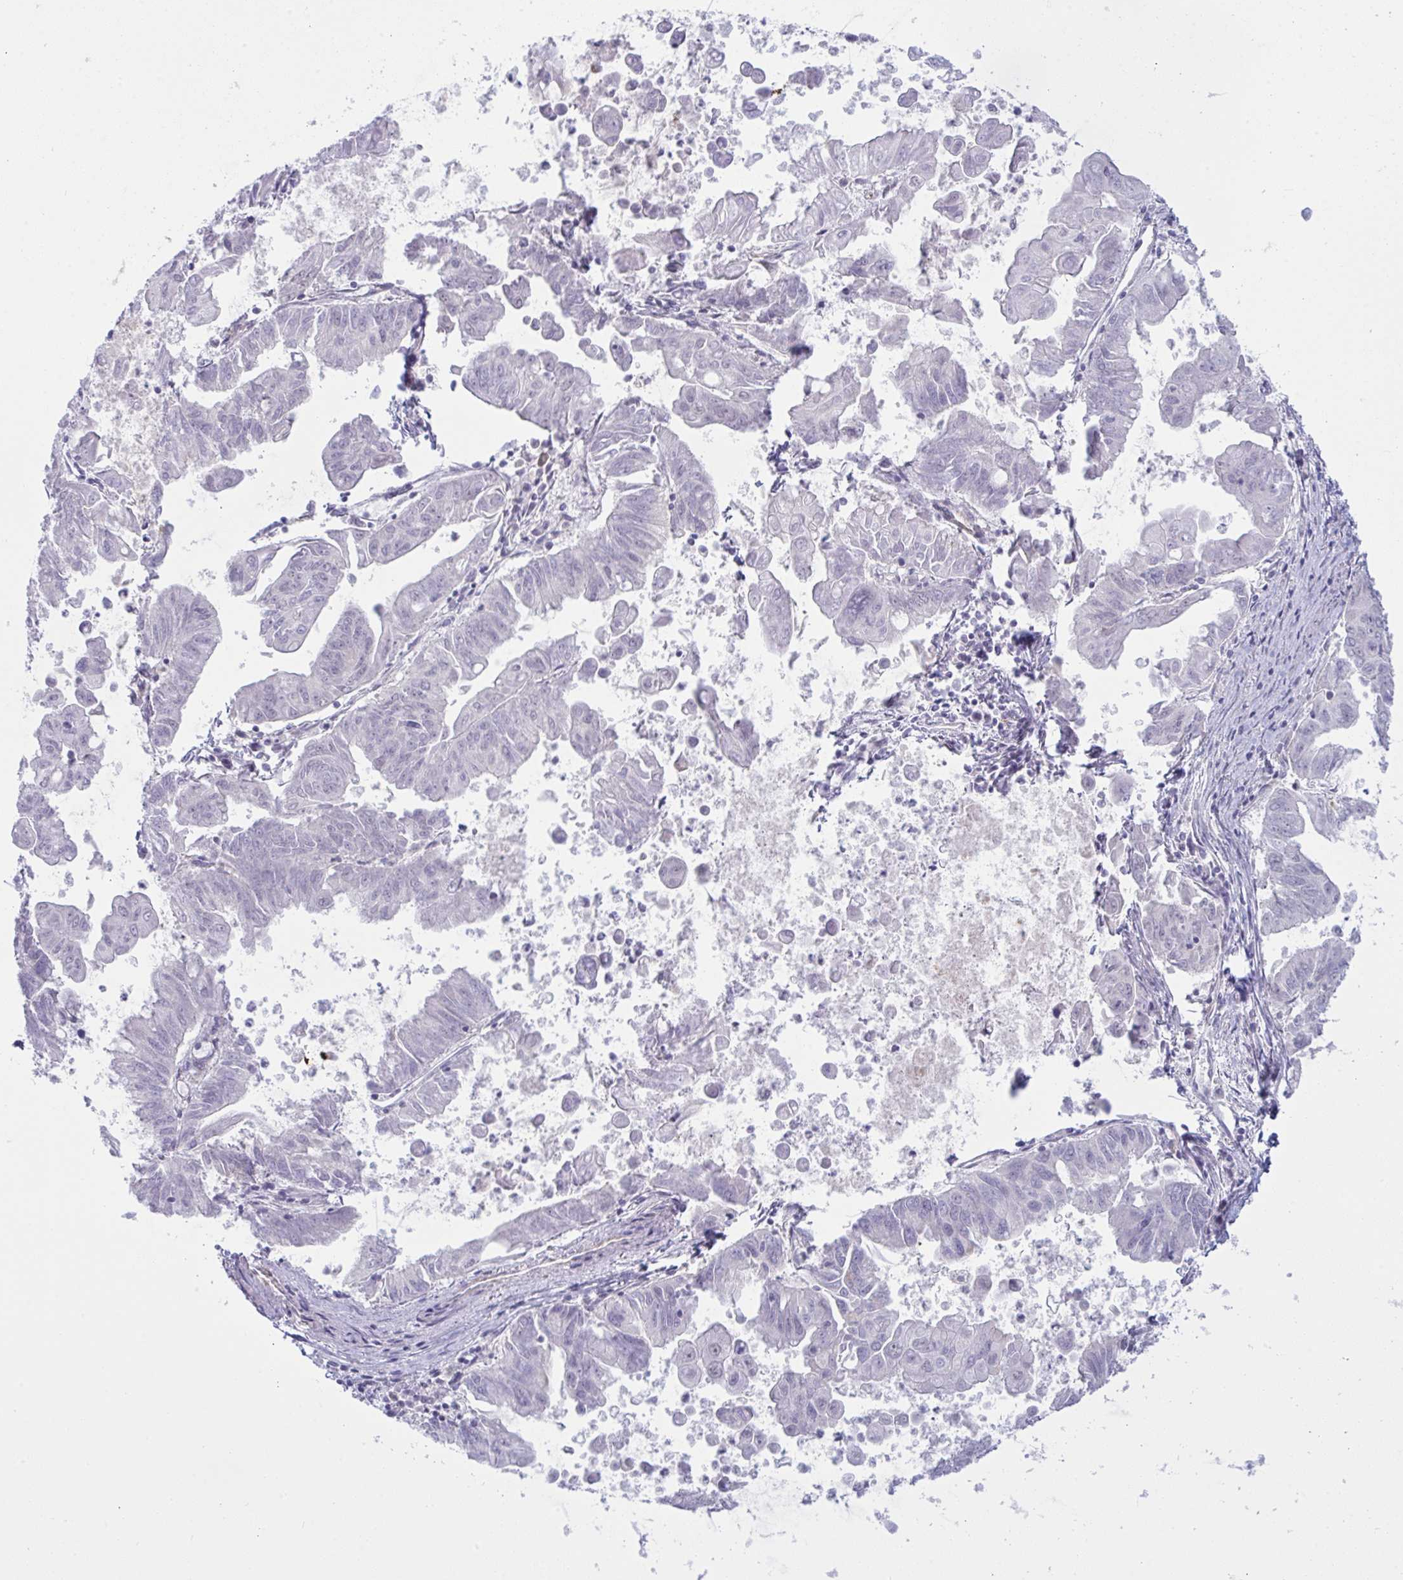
{"staining": {"intensity": "negative", "quantity": "none", "location": "none"}, "tissue": "stomach cancer", "cell_type": "Tumor cells", "image_type": "cancer", "snomed": [{"axis": "morphology", "description": "Adenocarcinoma, NOS"}, {"axis": "topography", "description": "Stomach, upper"}], "caption": "A photomicrograph of stomach cancer stained for a protein shows no brown staining in tumor cells.", "gene": "DCBLD1", "patient": {"sex": "male", "age": 80}}